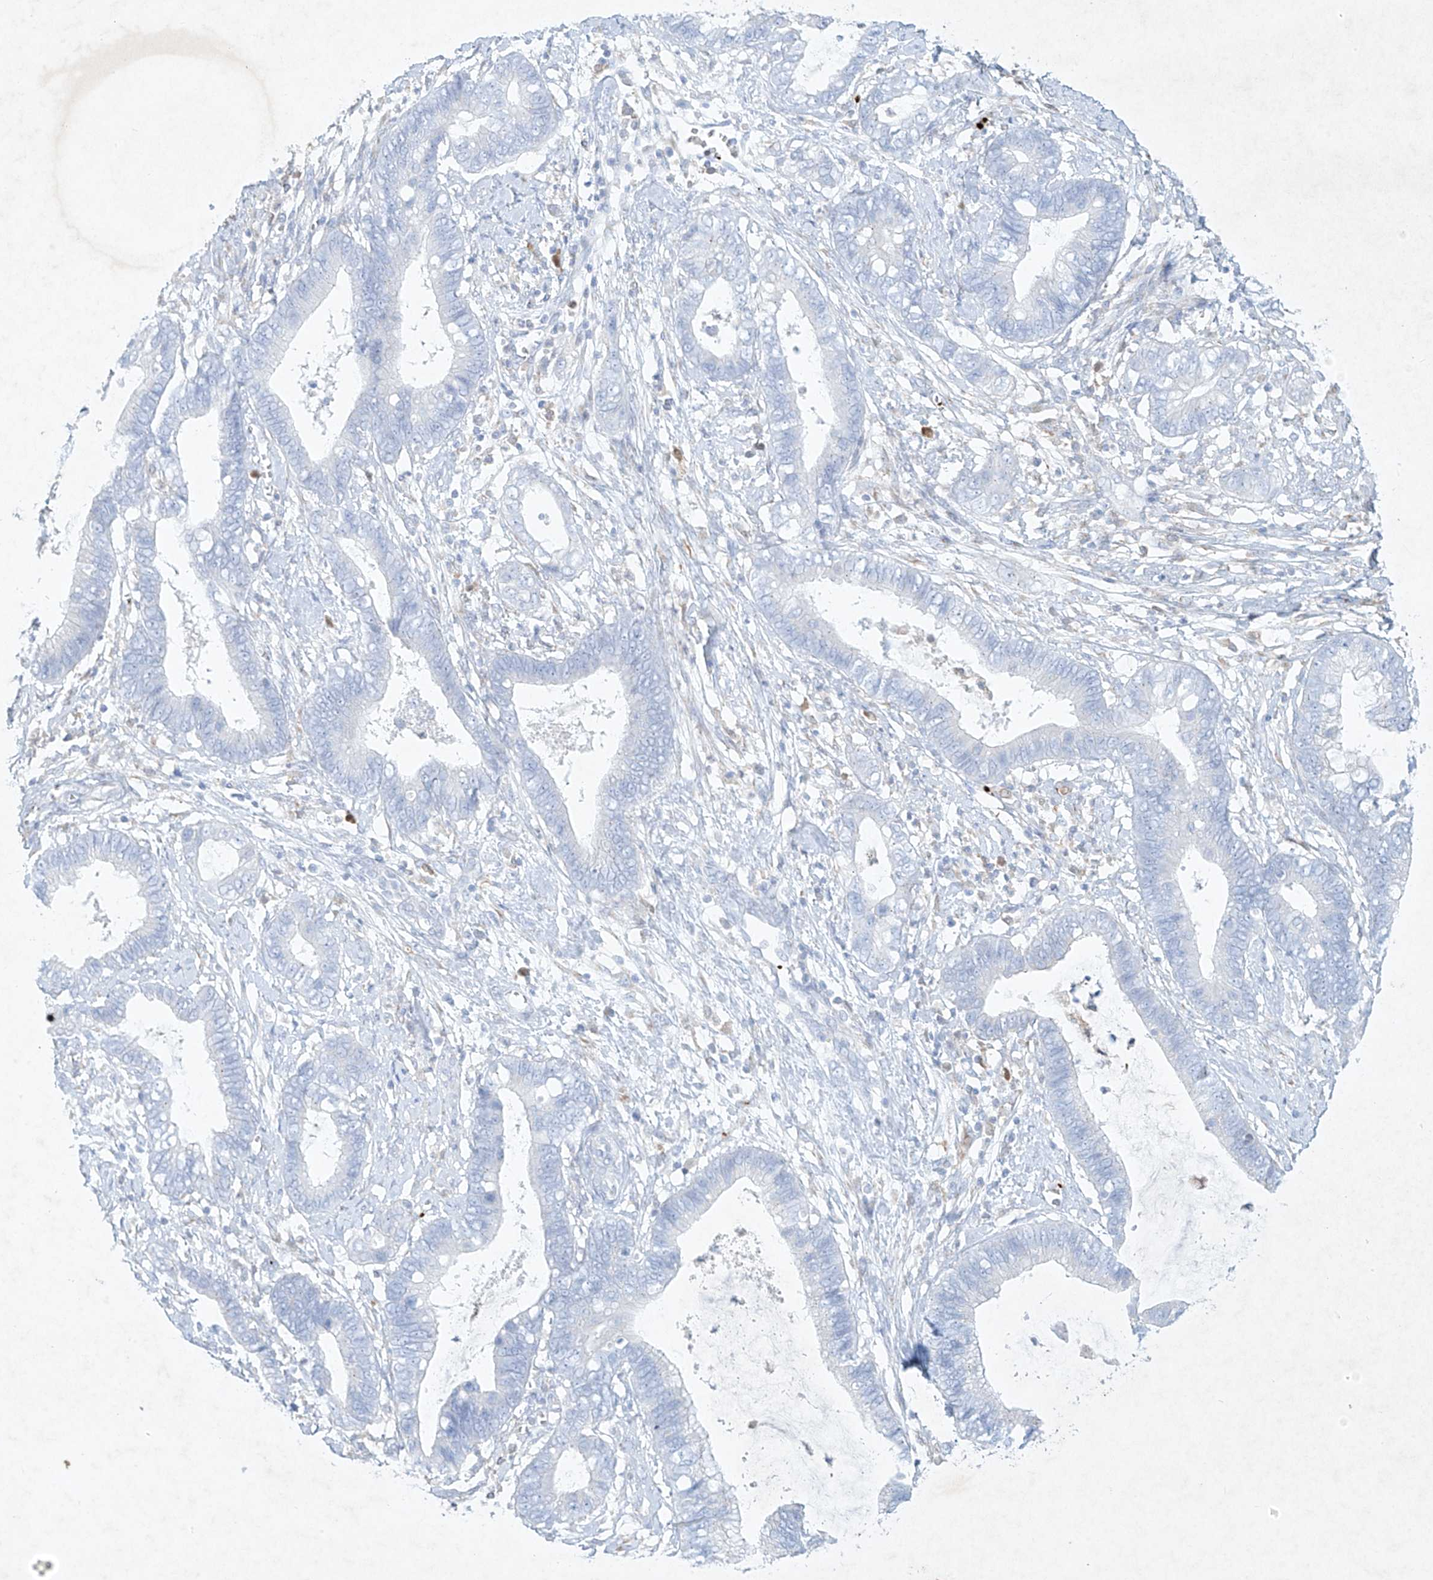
{"staining": {"intensity": "negative", "quantity": "none", "location": "none"}, "tissue": "cervical cancer", "cell_type": "Tumor cells", "image_type": "cancer", "snomed": [{"axis": "morphology", "description": "Adenocarcinoma, NOS"}, {"axis": "topography", "description": "Cervix"}], "caption": "Cervical cancer (adenocarcinoma) was stained to show a protein in brown. There is no significant positivity in tumor cells. (DAB (3,3'-diaminobenzidine) immunohistochemistry (IHC) with hematoxylin counter stain).", "gene": "PLEK", "patient": {"sex": "female", "age": 44}}